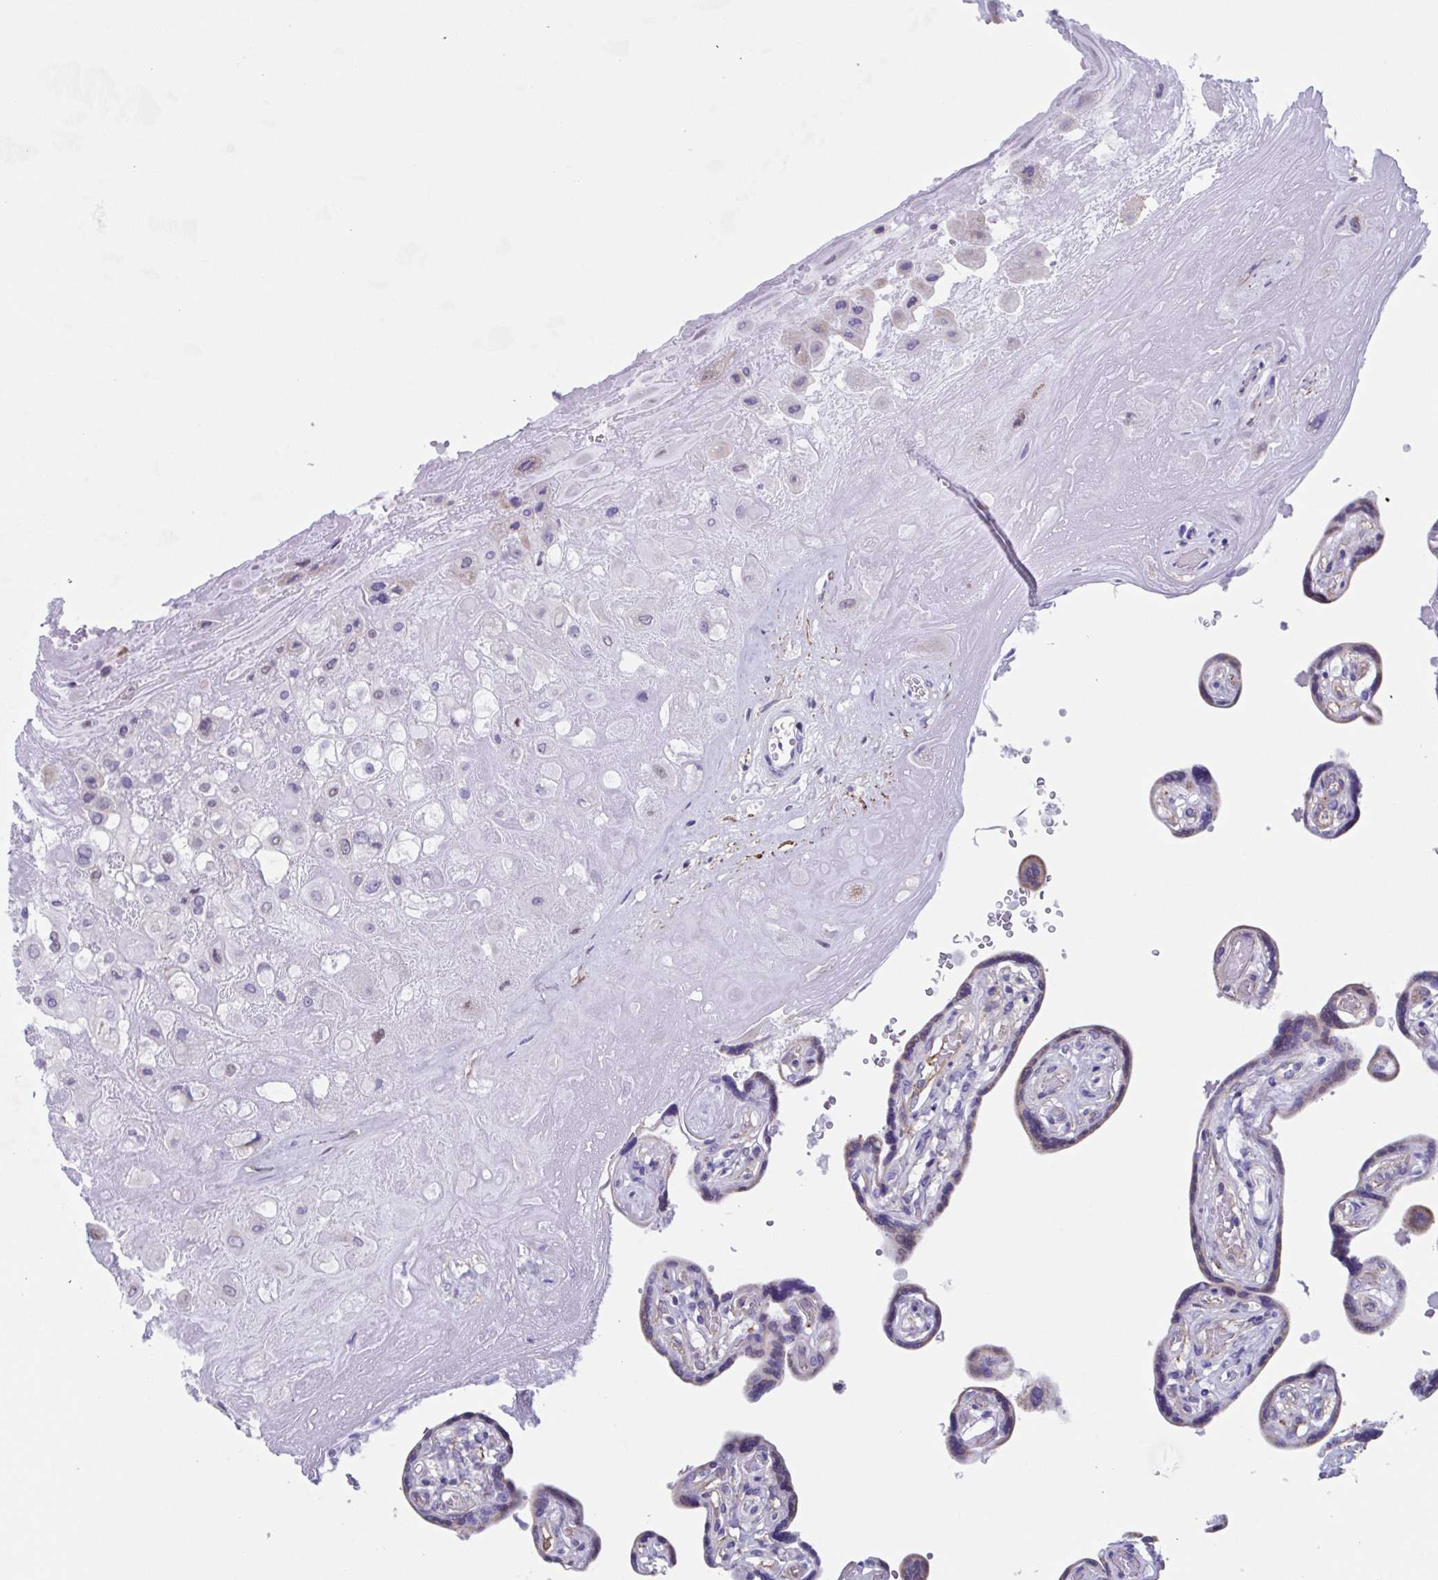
{"staining": {"intensity": "negative", "quantity": "none", "location": "none"}, "tissue": "placenta", "cell_type": "Decidual cells", "image_type": "normal", "snomed": [{"axis": "morphology", "description": "Normal tissue, NOS"}, {"axis": "topography", "description": "Placenta"}], "caption": "Immunohistochemistry (IHC) of unremarkable placenta exhibits no positivity in decidual cells. Brightfield microscopy of immunohistochemistry (IHC) stained with DAB (3,3'-diaminobenzidine) (brown) and hematoxylin (blue), captured at high magnification.", "gene": "PBOV1", "patient": {"sex": "female", "age": 32}}